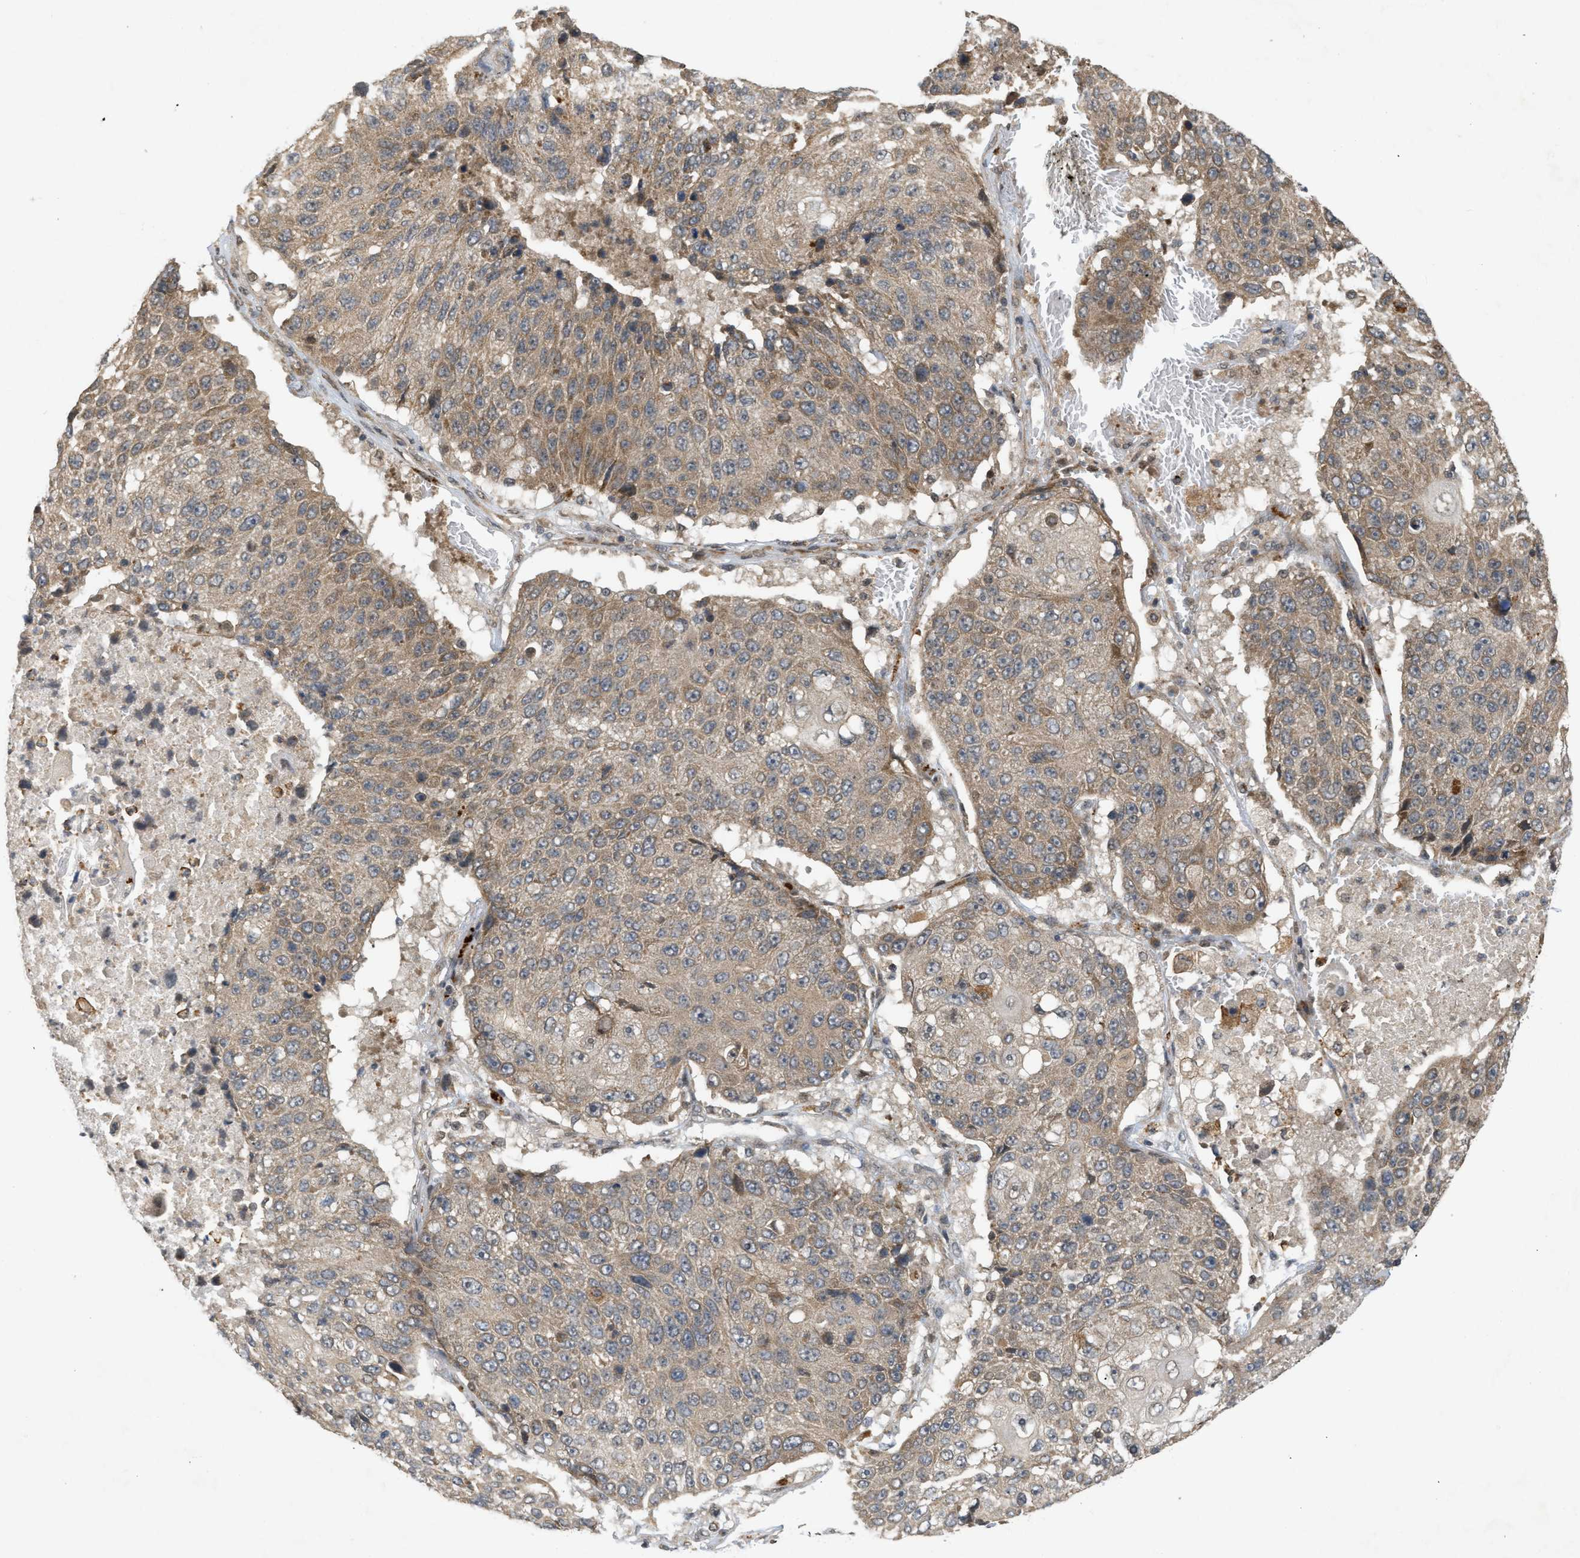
{"staining": {"intensity": "moderate", "quantity": ">75%", "location": "cytoplasmic/membranous"}, "tissue": "lung cancer", "cell_type": "Tumor cells", "image_type": "cancer", "snomed": [{"axis": "morphology", "description": "Squamous cell carcinoma, NOS"}, {"axis": "topography", "description": "Lung"}], "caption": "Immunohistochemistry histopathology image of human squamous cell carcinoma (lung) stained for a protein (brown), which shows medium levels of moderate cytoplasmic/membranous expression in approximately >75% of tumor cells.", "gene": "PRKD1", "patient": {"sex": "male", "age": 61}}